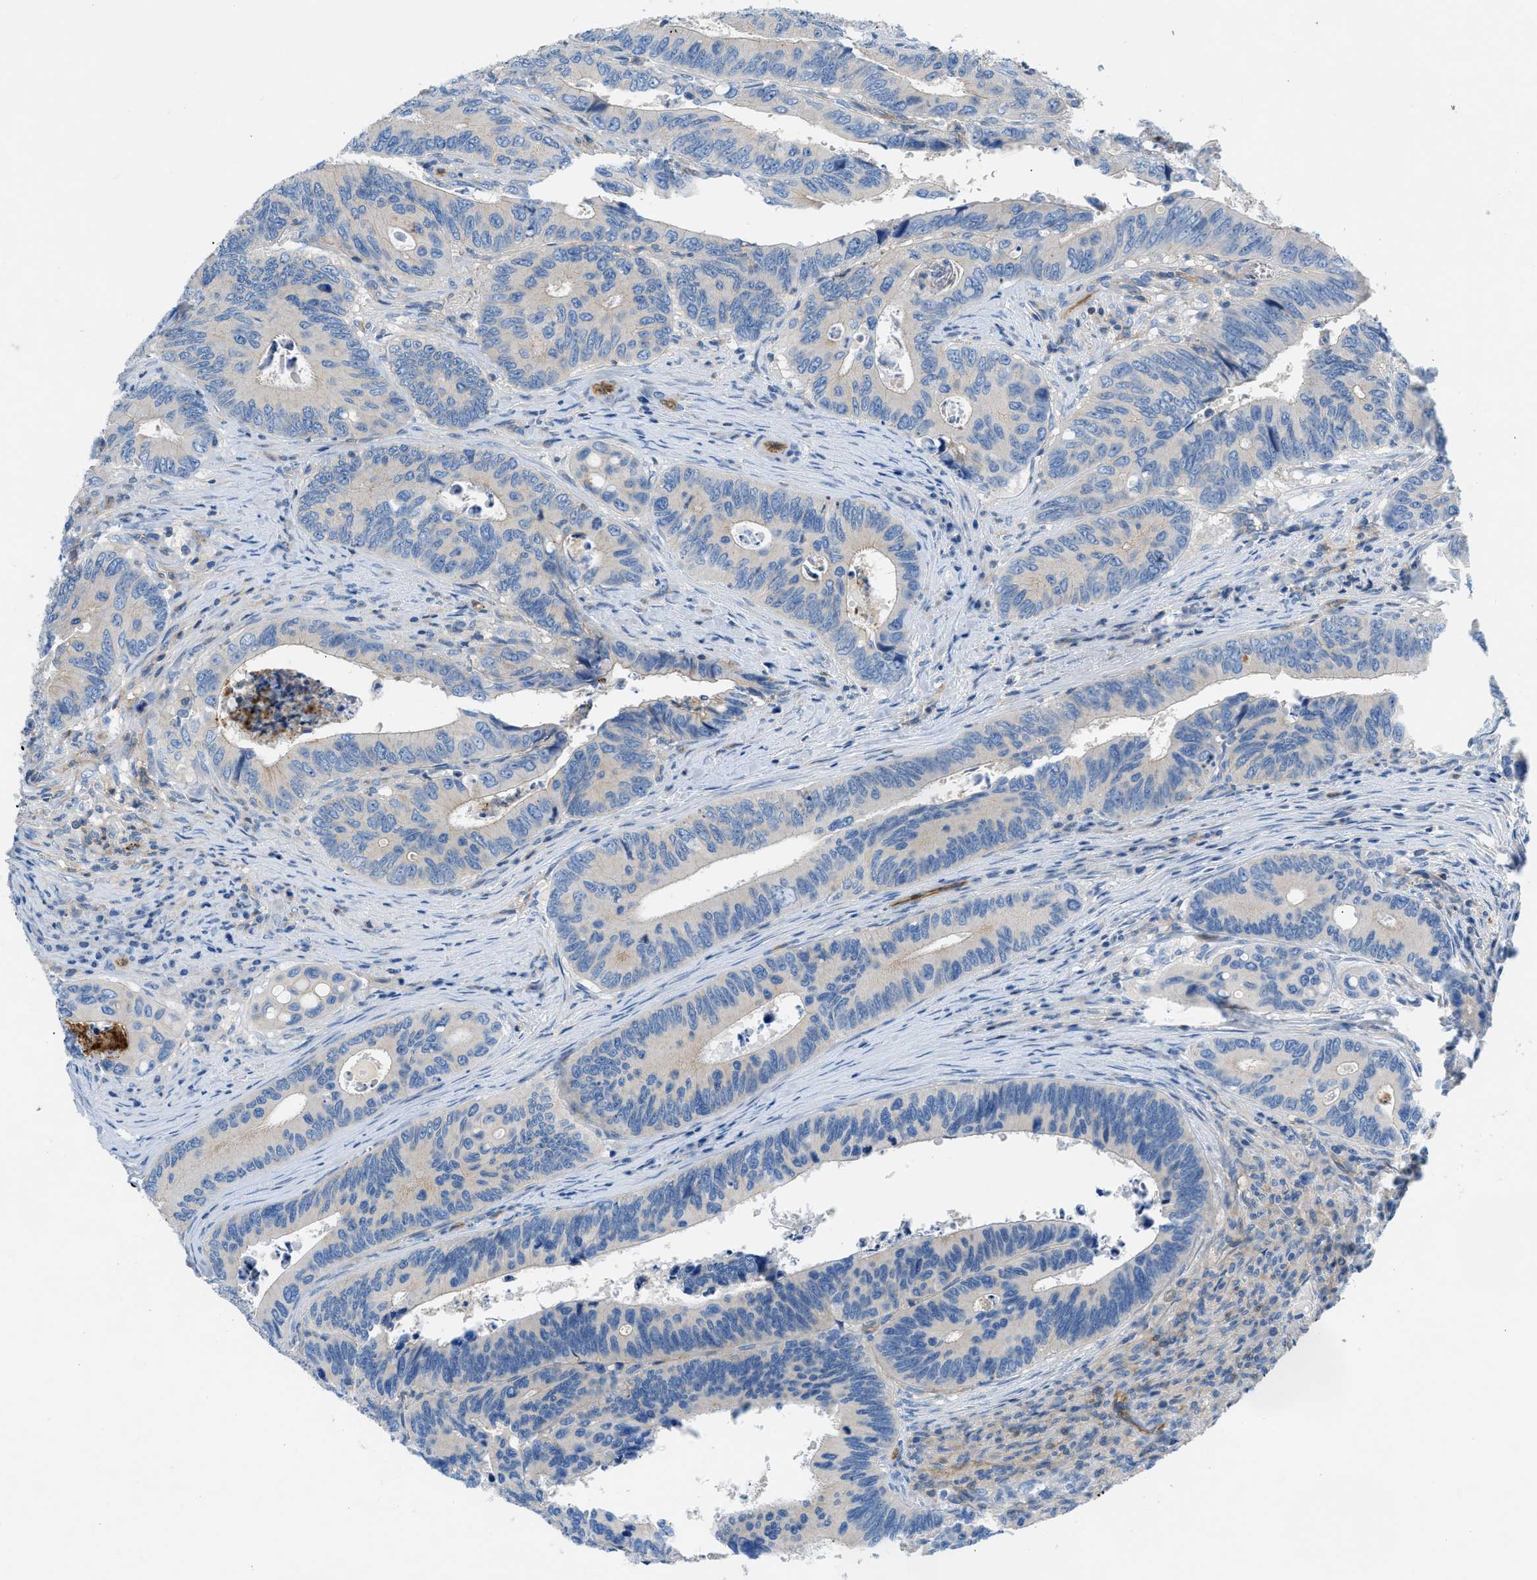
{"staining": {"intensity": "weak", "quantity": "<25%", "location": "cytoplasmic/membranous"}, "tissue": "colorectal cancer", "cell_type": "Tumor cells", "image_type": "cancer", "snomed": [{"axis": "morphology", "description": "Inflammation, NOS"}, {"axis": "morphology", "description": "Adenocarcinoma, NOS"}, {"axis": "topography", "description": "Colon"}], "caption": "Tumor cells are negative for brown protein staining in colorectal cancer. (Stains: DAB (3,3'-diaminobenzidine) immunohistochemistry with hematoxylin counter stain, Microscopy: brightfield microscopy at high magnification).", "gene": "ORAI1", "patient": {"sex": "male", "age": 72}}